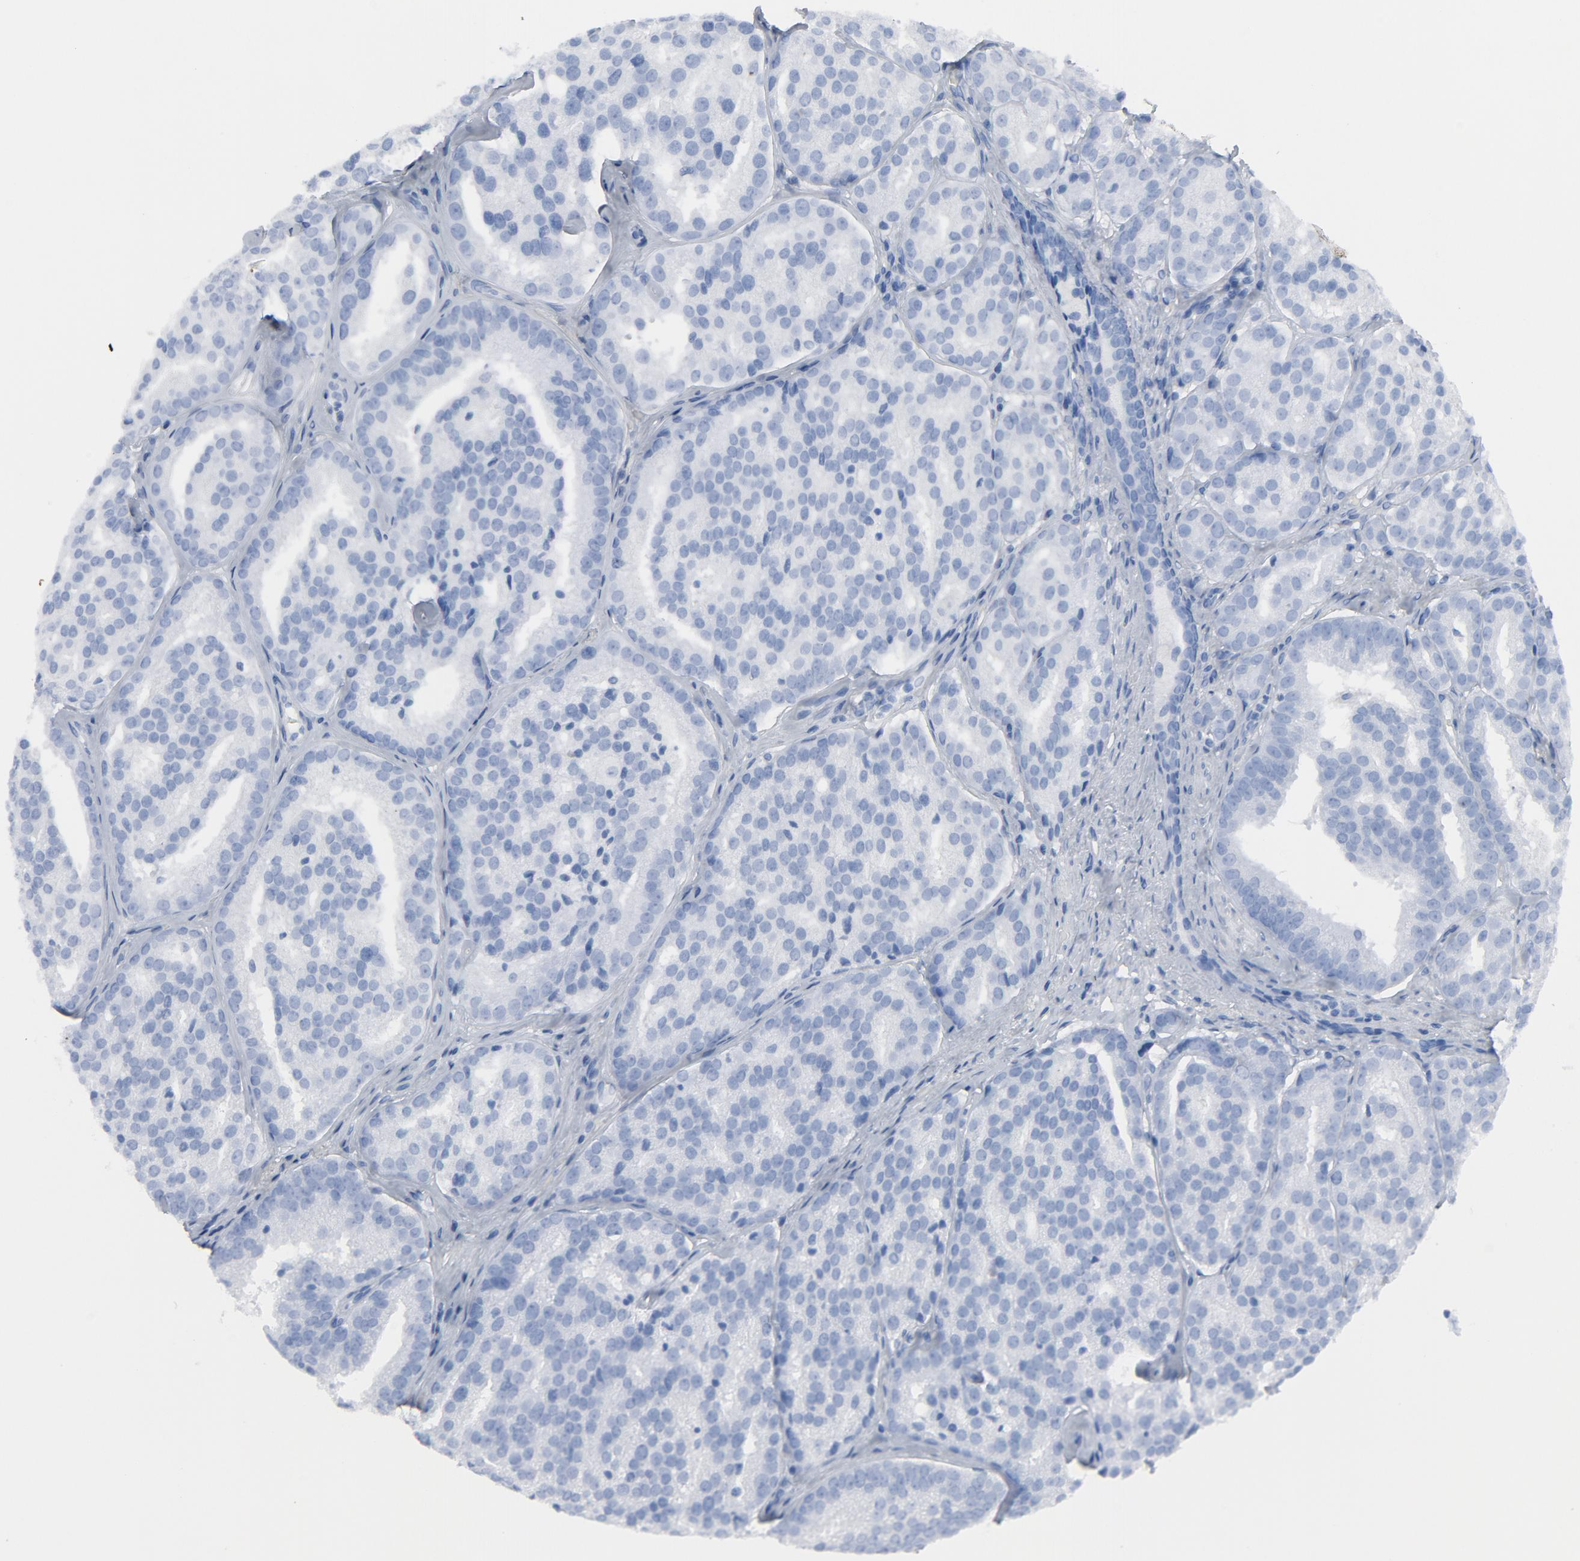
{"staining": {"intensity": "negative", "quantity": "none", "location": "none"}, "tissue": "prostate cancer", "cell_type": "Tumor cells", "image_type": "cancer", "snomed": [{"axis": "morphology", "description": "Adenocarcinoma, High grade"}, {"axis": "topography", "description": "Prostate"}], "caption": "Immunohistochemical staining of prostate cancer reveals no significant staining in tumor cells.", "gene": "C14orf119", "patient": {"sex": "male", "age": 64}}